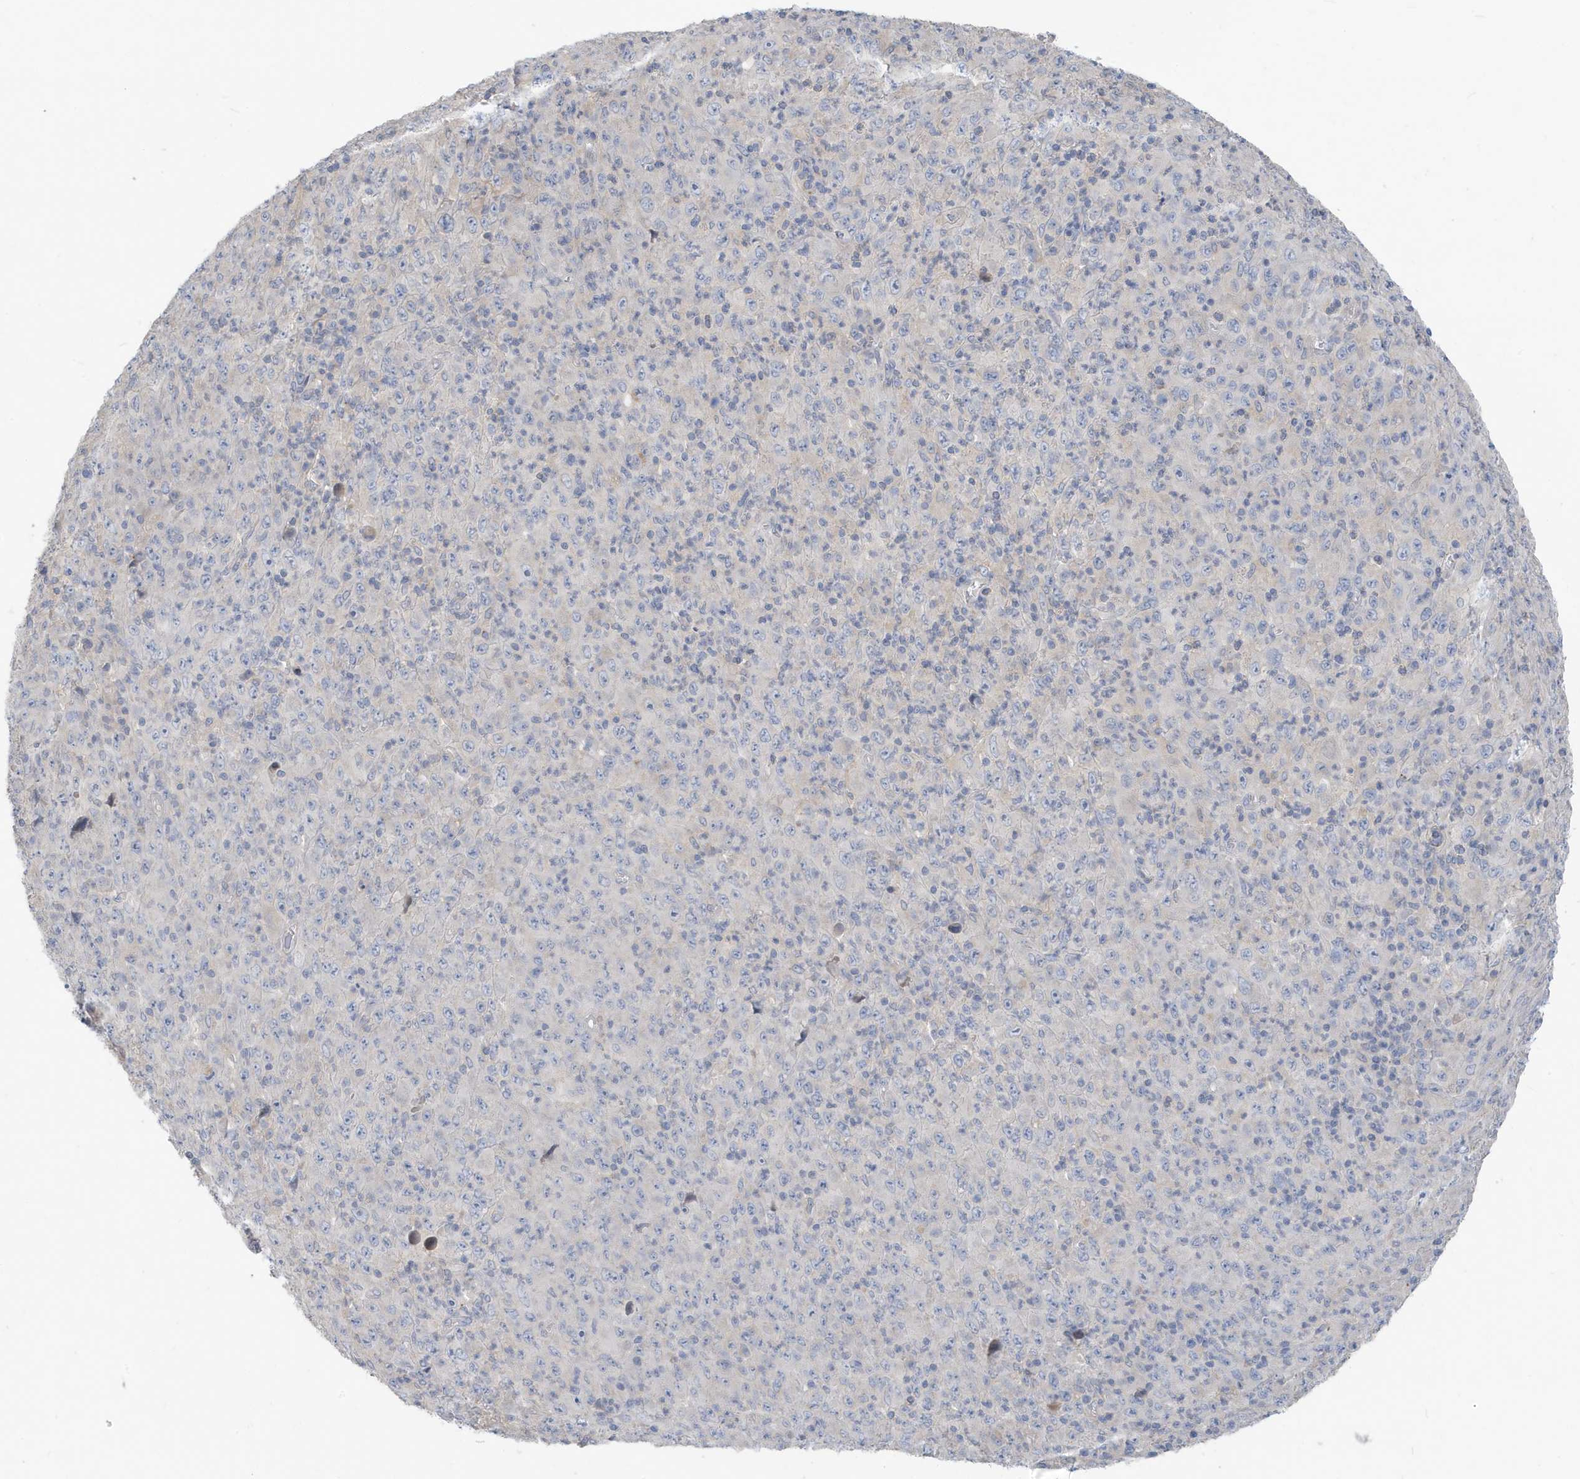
{"staining": {"intensity": "negative", "quantity": "none", "location": "none"}, "tissue": "melanoma", "cell_type": "Tumor cells", "image_type": "cancer", "snomed": [{"axis": "morphology", "description": "Malignant melanoma, Metastatic site"}, {"axis": "topography", "description": "Skin"}], "caption": "IHC micrograph of neoplastic tissue: melanoma stained with DAB (3,3'-diaminobenzidine) exhibits no significant protein expression in tumor cells.", "gene": "ATP13A5", "patient": {"sex": "female", "age": 56}}